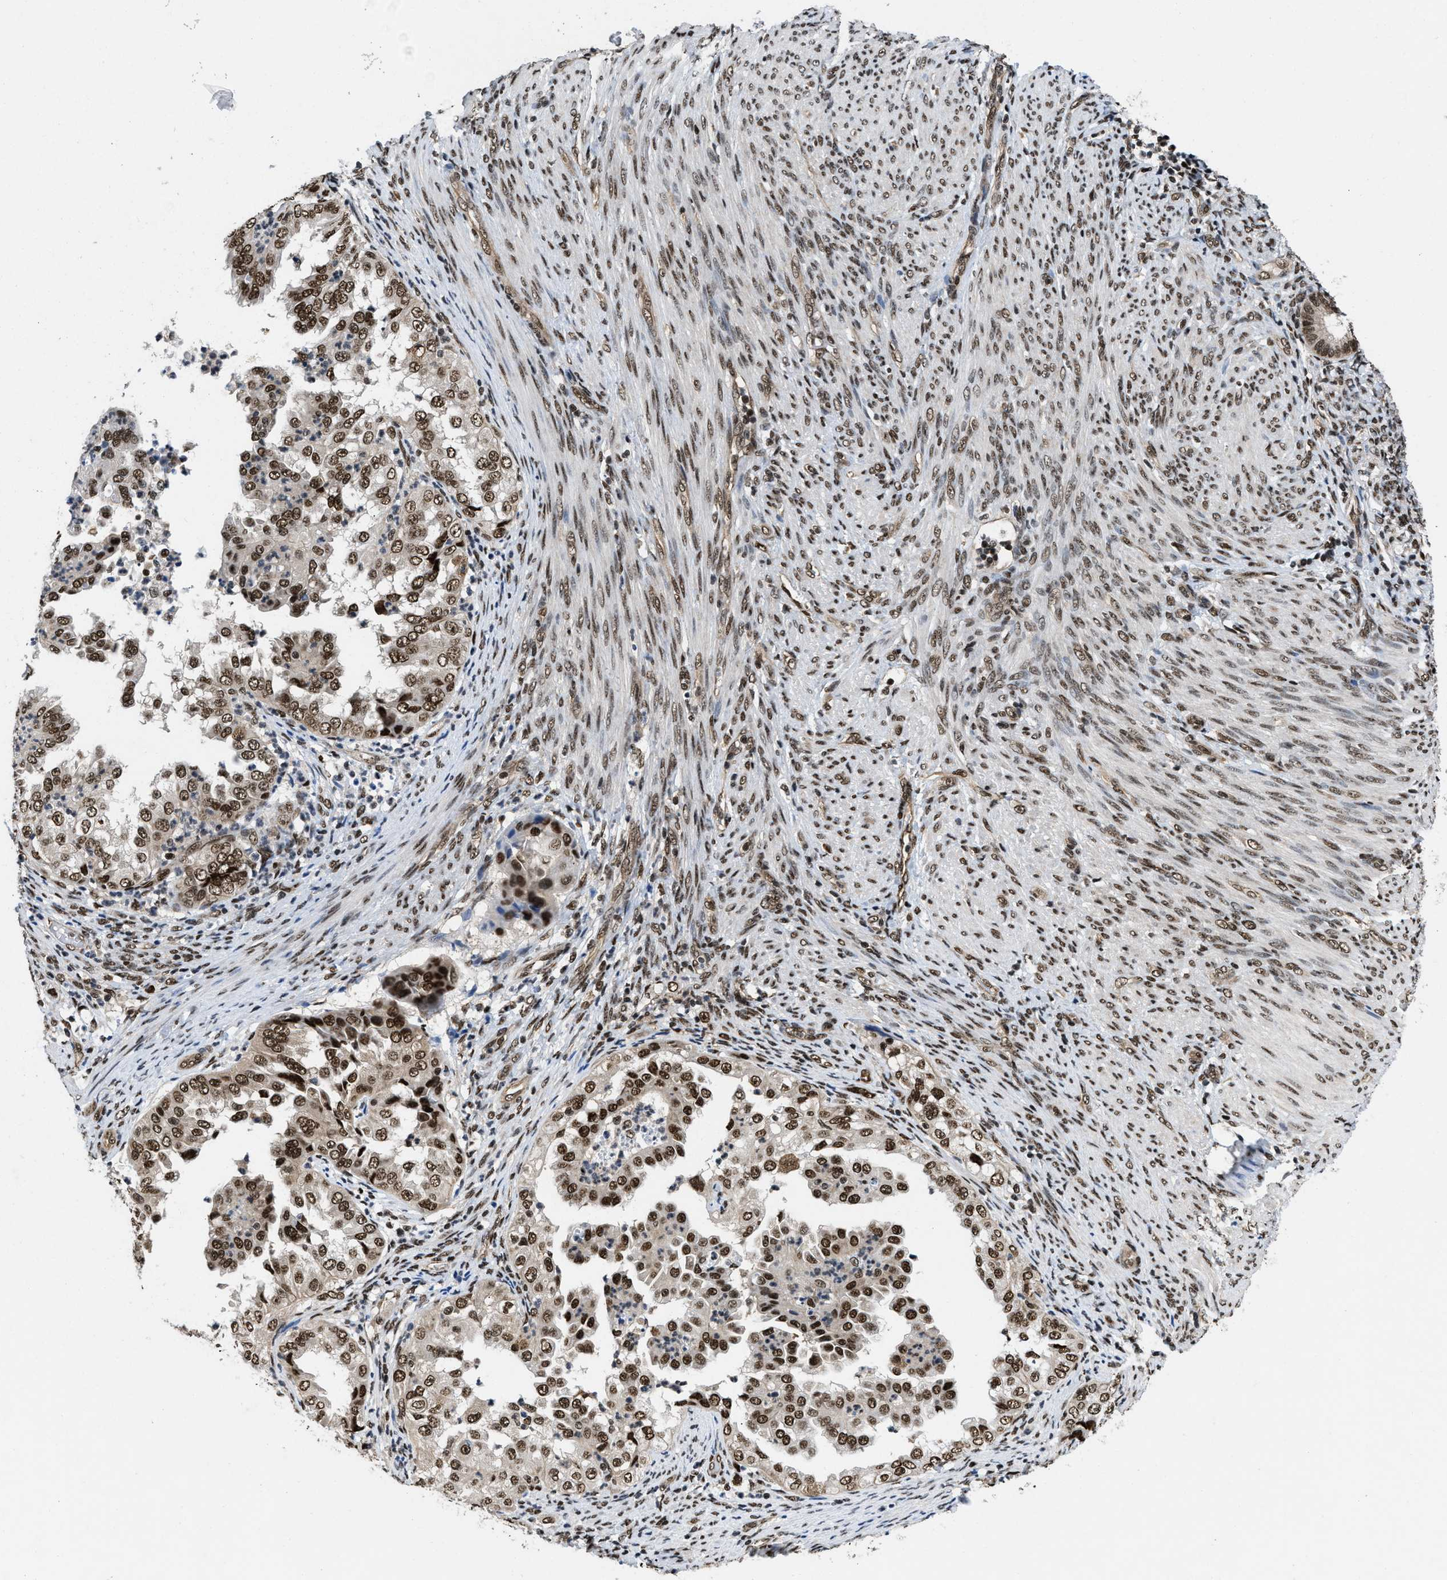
{"staining": {"intensity": "strong", "quantity": ">75%", "location": "nuclear"}, "tissue": "endometrial cancer", "cell_type": "Tumor cells", "image_type": "cancer", "snomed": [{"axis": "morphology", "description": "Adenocarcinoma, NOS"}, {"axis": "topography", "description": "Endometrium"}], "caption": "Immunohistochemistry (DAB) staining of human endometrial cancer displays strong nuclear protein expression in about >75% of tumor cells.", "gene": "SAFB", "patient": {"sex": "female", "age": 85}}